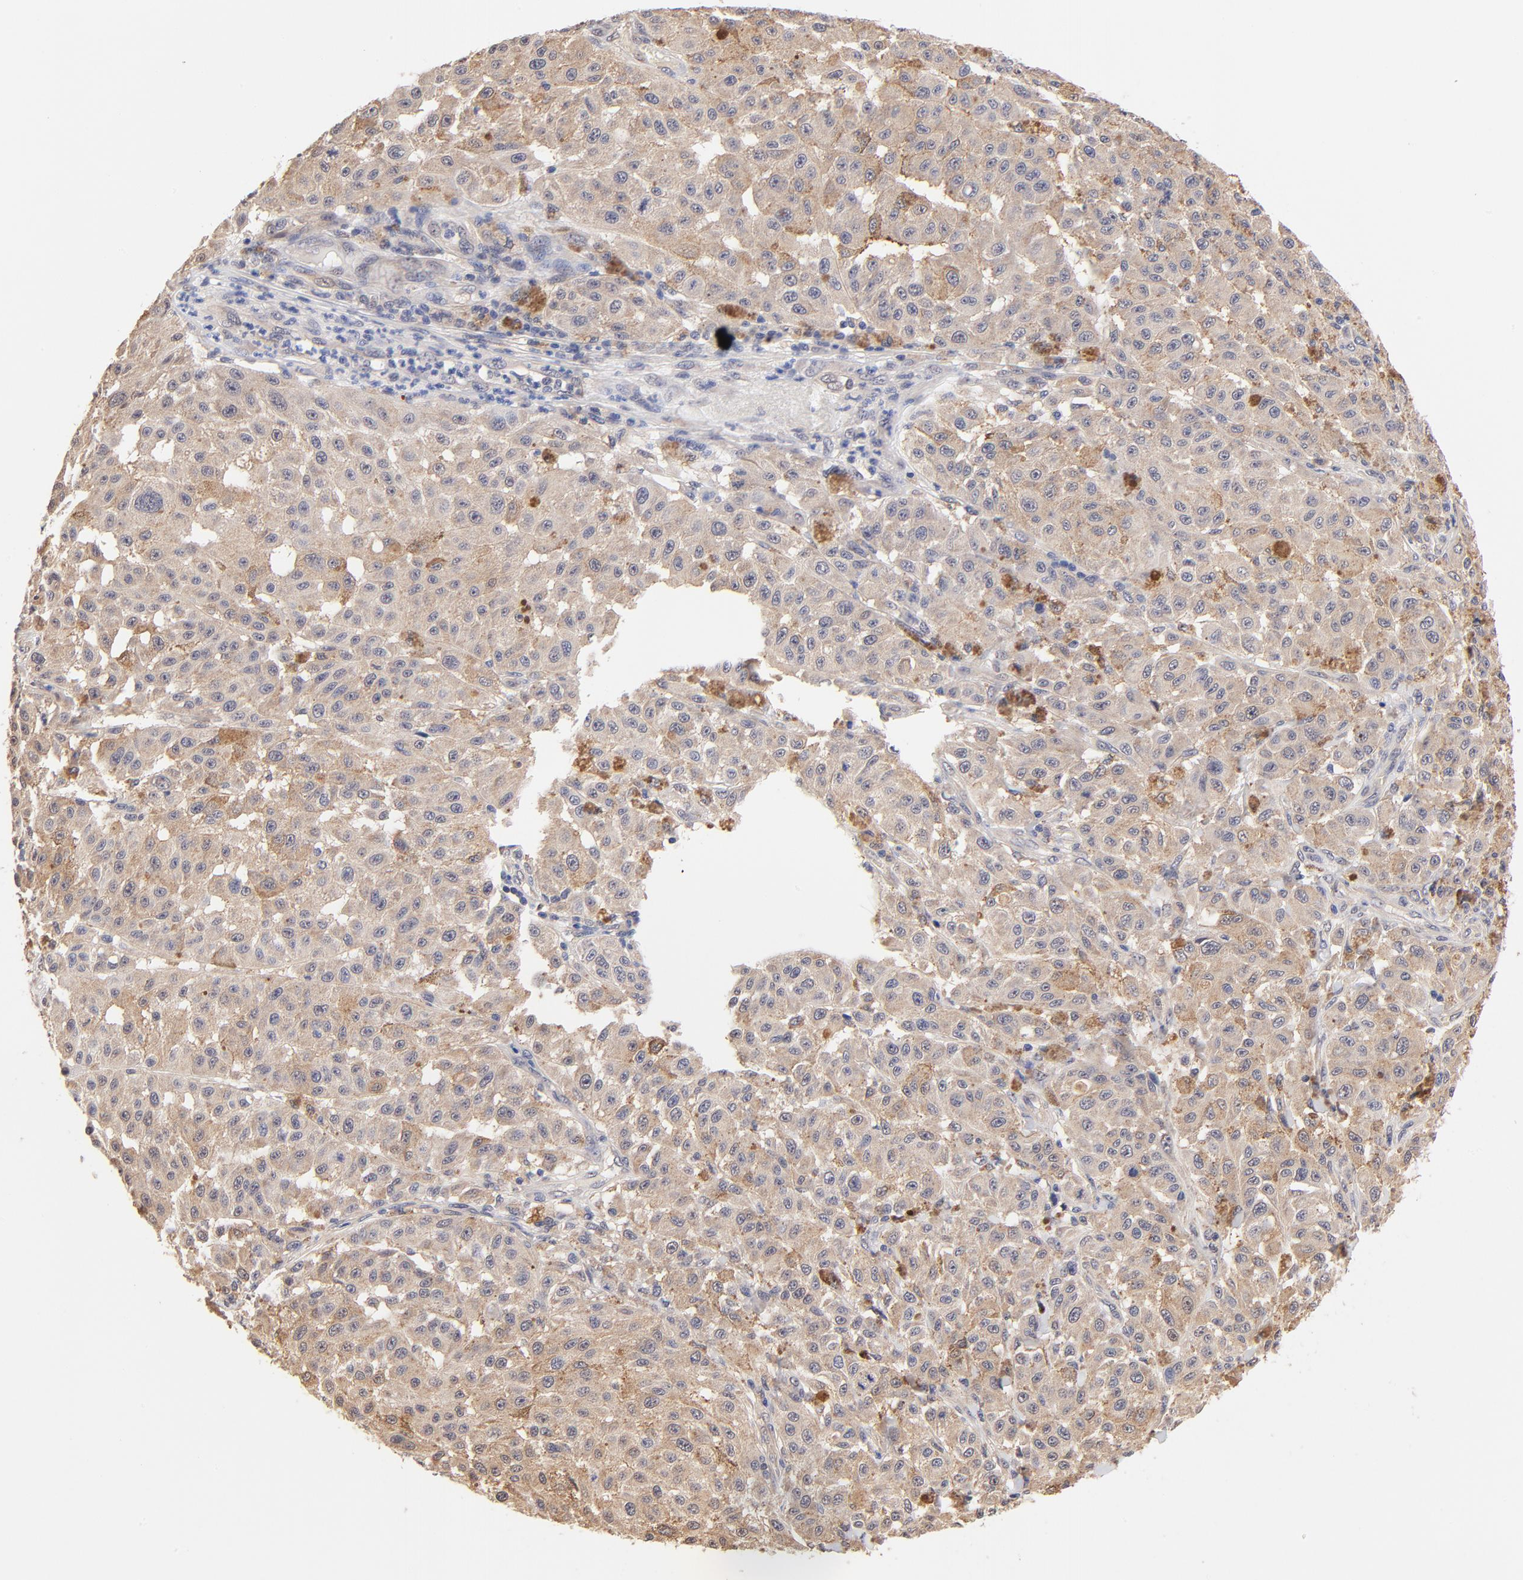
{"staining": {"intensity": "weak", "quantity": ">75%", "location": "cytoplasmic/membranous"}, "tissue": "melanoma", "cell_type": "Tumor cells", "image_type": "cancer", "snomed": [{"axis": "morphology", "description": "Malignant melanoma, NOS"}, {"axis": "topography", "description": "Skin"}], "caption": "Weak cytoplasmic/membranous staining is seen in about >75% of tumor cells in melanoma.", "gene": "TXNL1", "patient": {"sex": "female", "age": 64}}